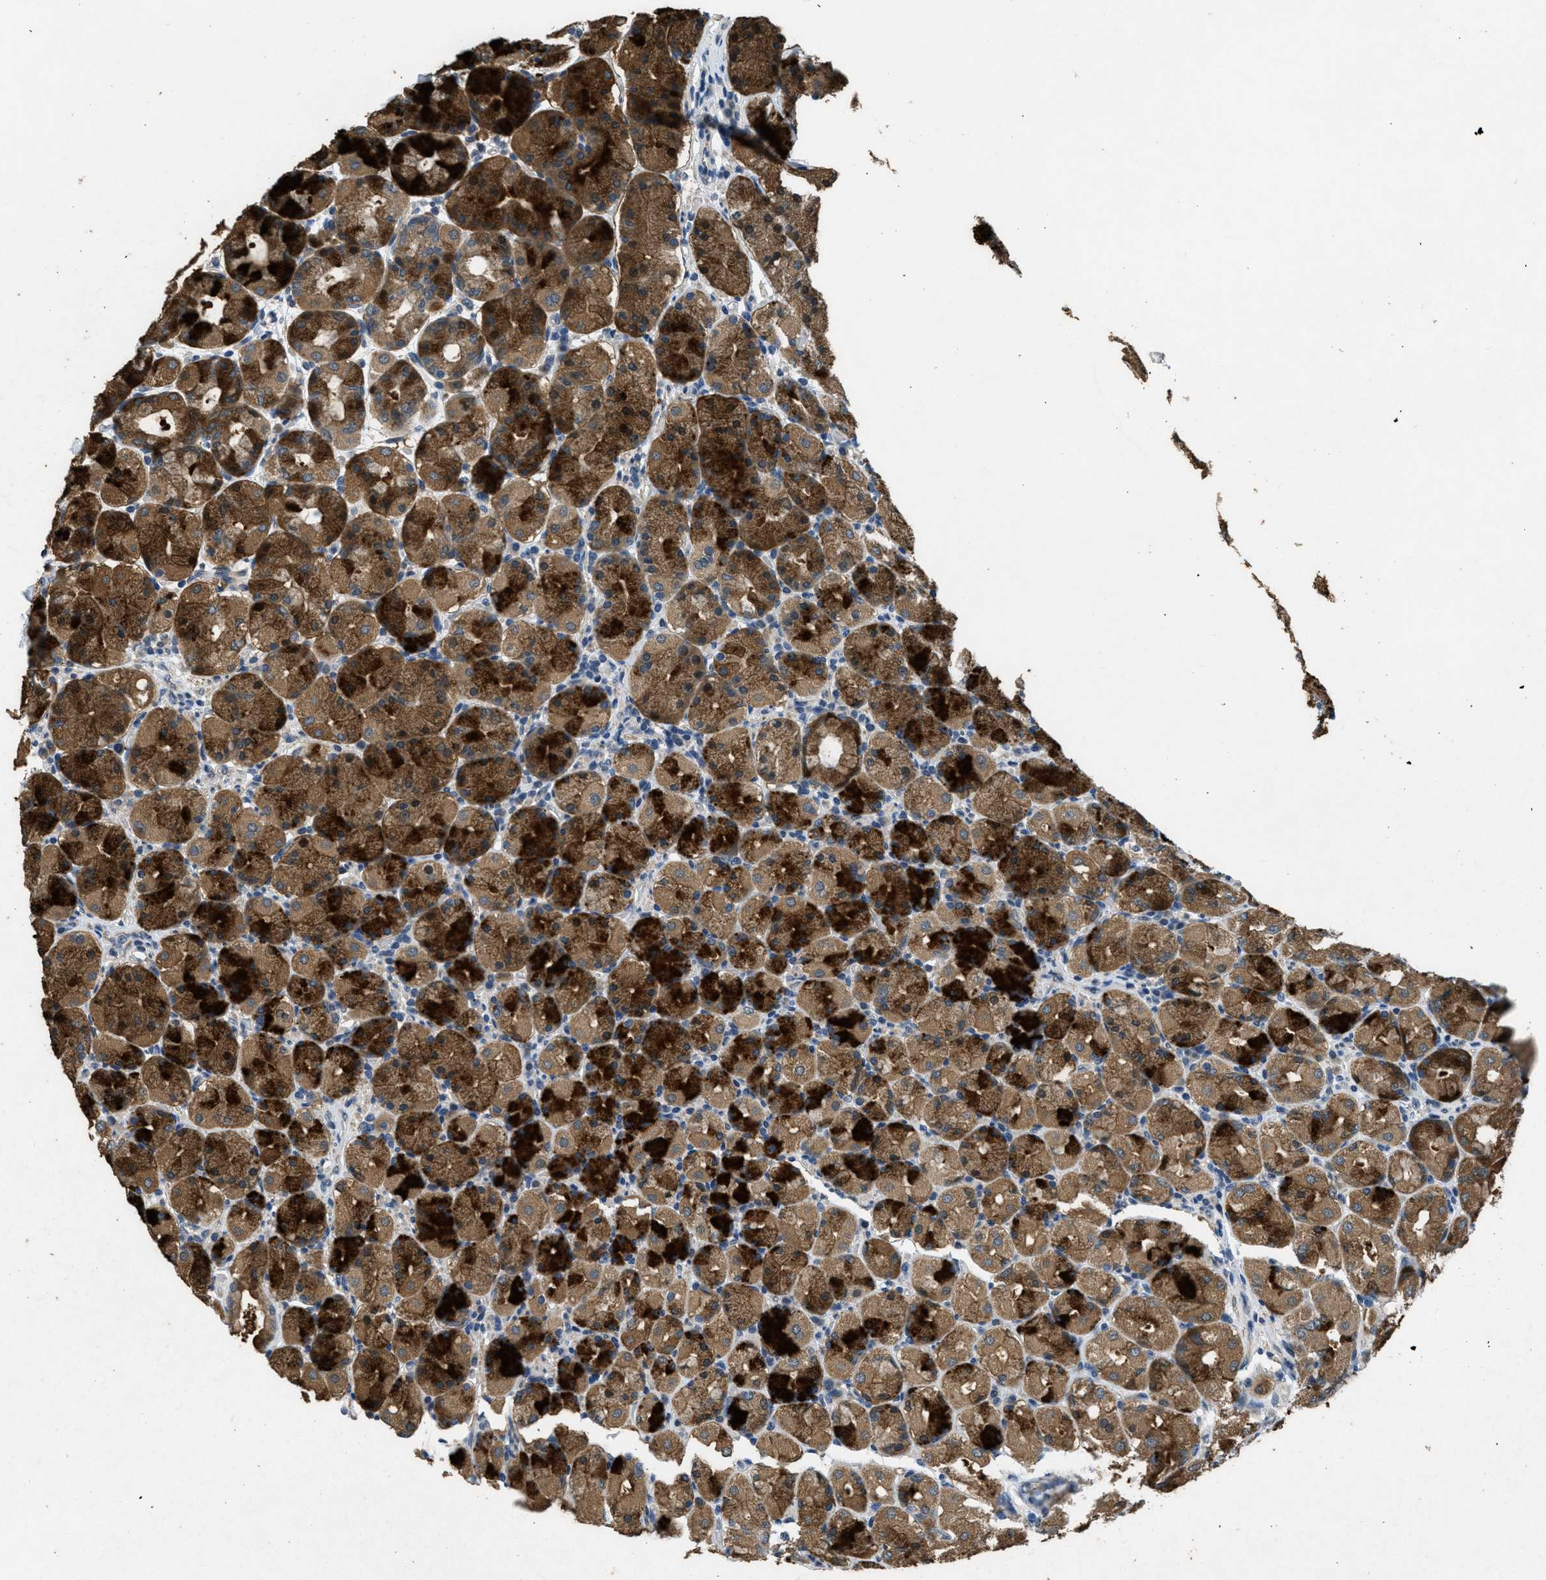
{"staining": {"intensity": "strong", "quantity": ">75%", "location": "cytoplasmic/membranous"}, "tissue": "stomach", "cell_type": "Glandular cells", "image_type": "normal", "snomed": [{"axis": "morphology", "description": "Normal tissue, NOS"}, {"axis": "topography", "description": "Stomach, upper"}], "caption": "Immunohistochemistry (DAB (3,3'-diaminobenzidine)) staining of normal human stomach reveals strong cytoplasmic/membranous protein expression in about >75% of glandular cells. (DAB (3,3'-diaminobenzidine) IHC with brightfield microscopy, high magnification).", "gene": "NAT1", "patient": {"sex": "male", "age": 68}}